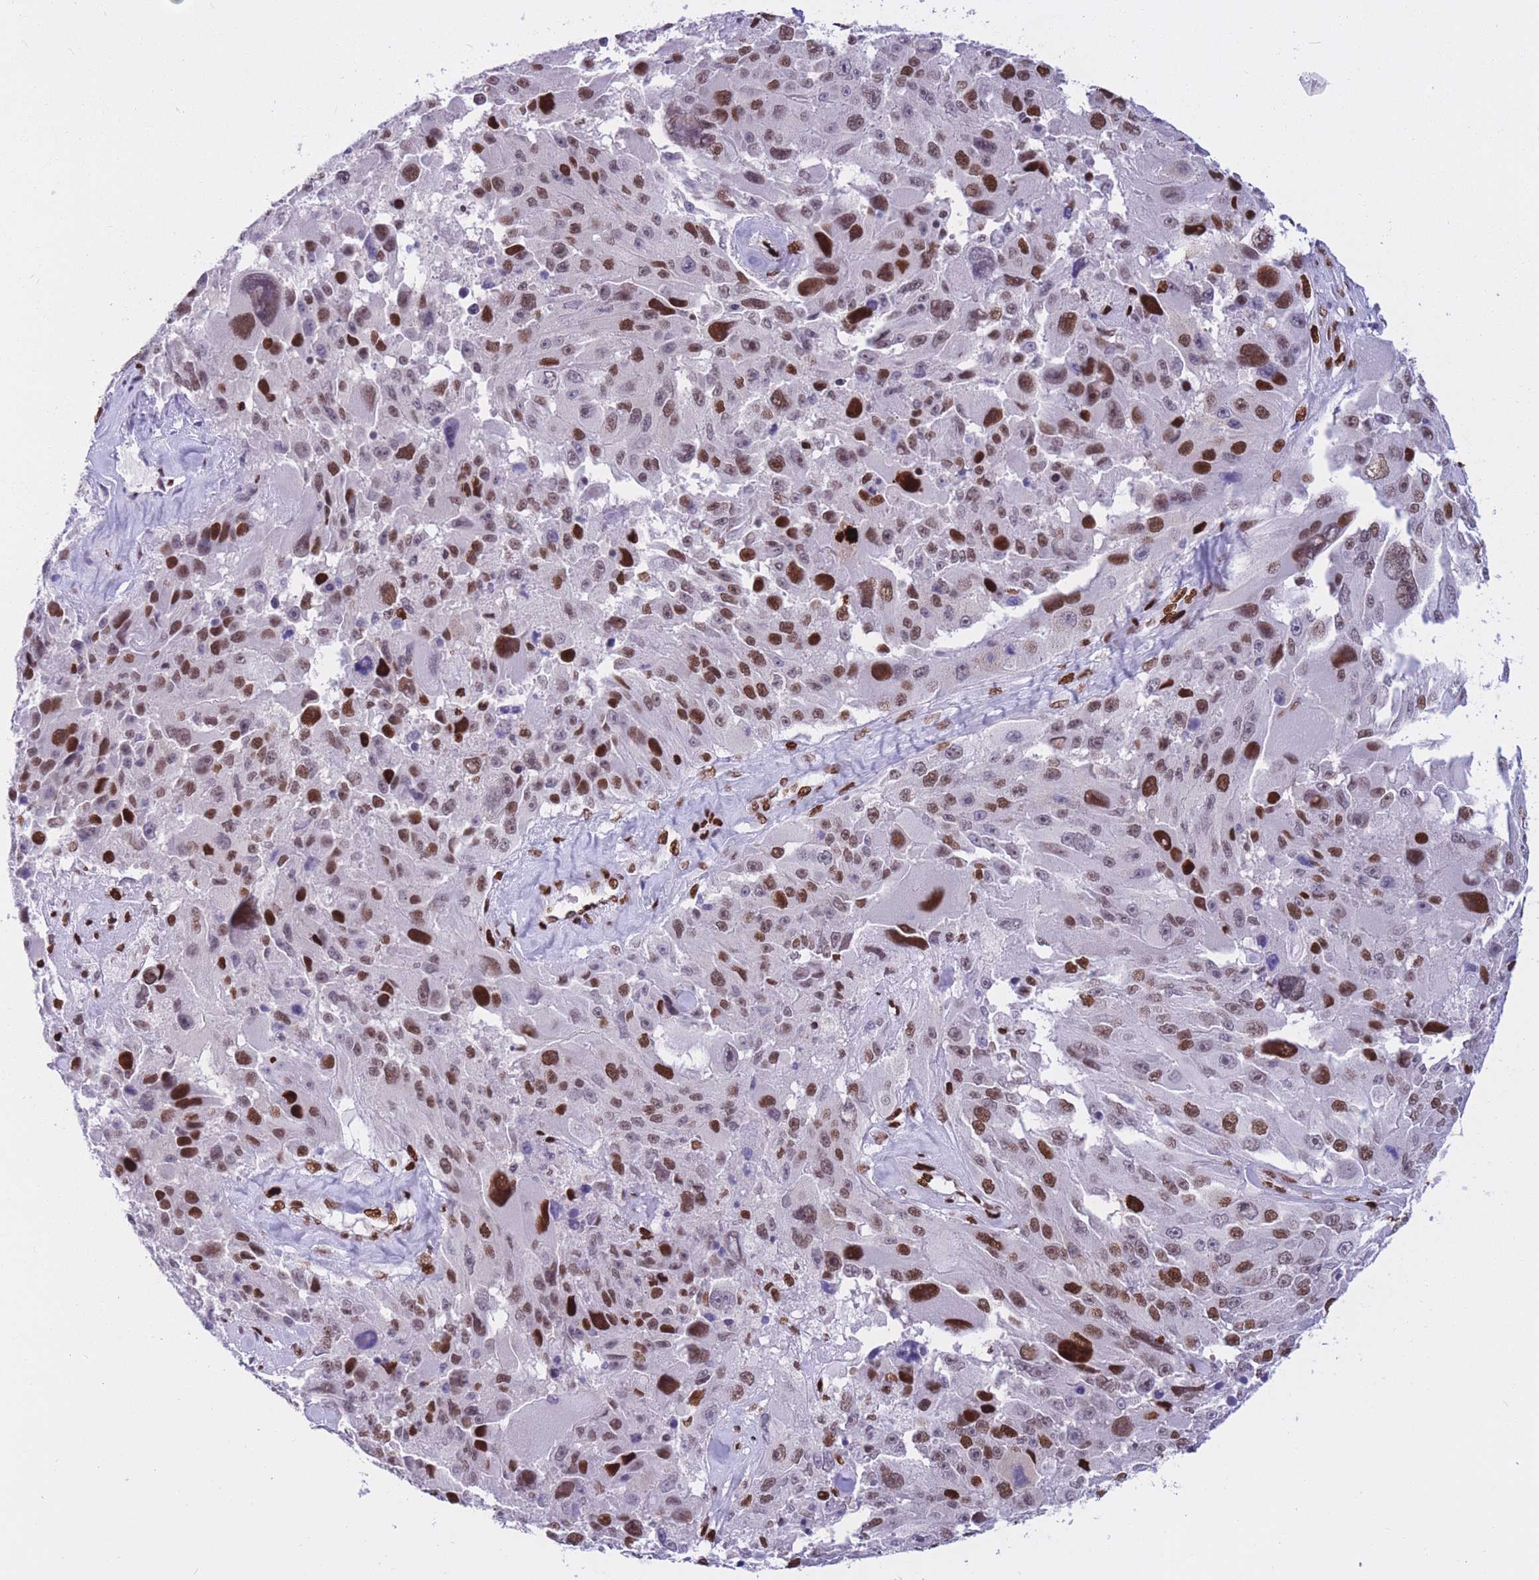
{"staining": {"intensity": "strong", "quantity": "25%-75%", "location": "nuclear"}, "tissue": "melanoma", "cell_type": "Tumor cells", "image_type": "cancer", "snomed": [{"axis": "morphology", "description": "Malignant melanoma, Metastatic site"}, {"axis": "topography", "description": "Lymph node"}], "caption": "Human melanoma stained with a brown dye demonstrates strong nuclear positive expression in approximately 25%-75% of tumor cells.", "gene": "NASP", "patient": {"sex": "male", "age": 62}}